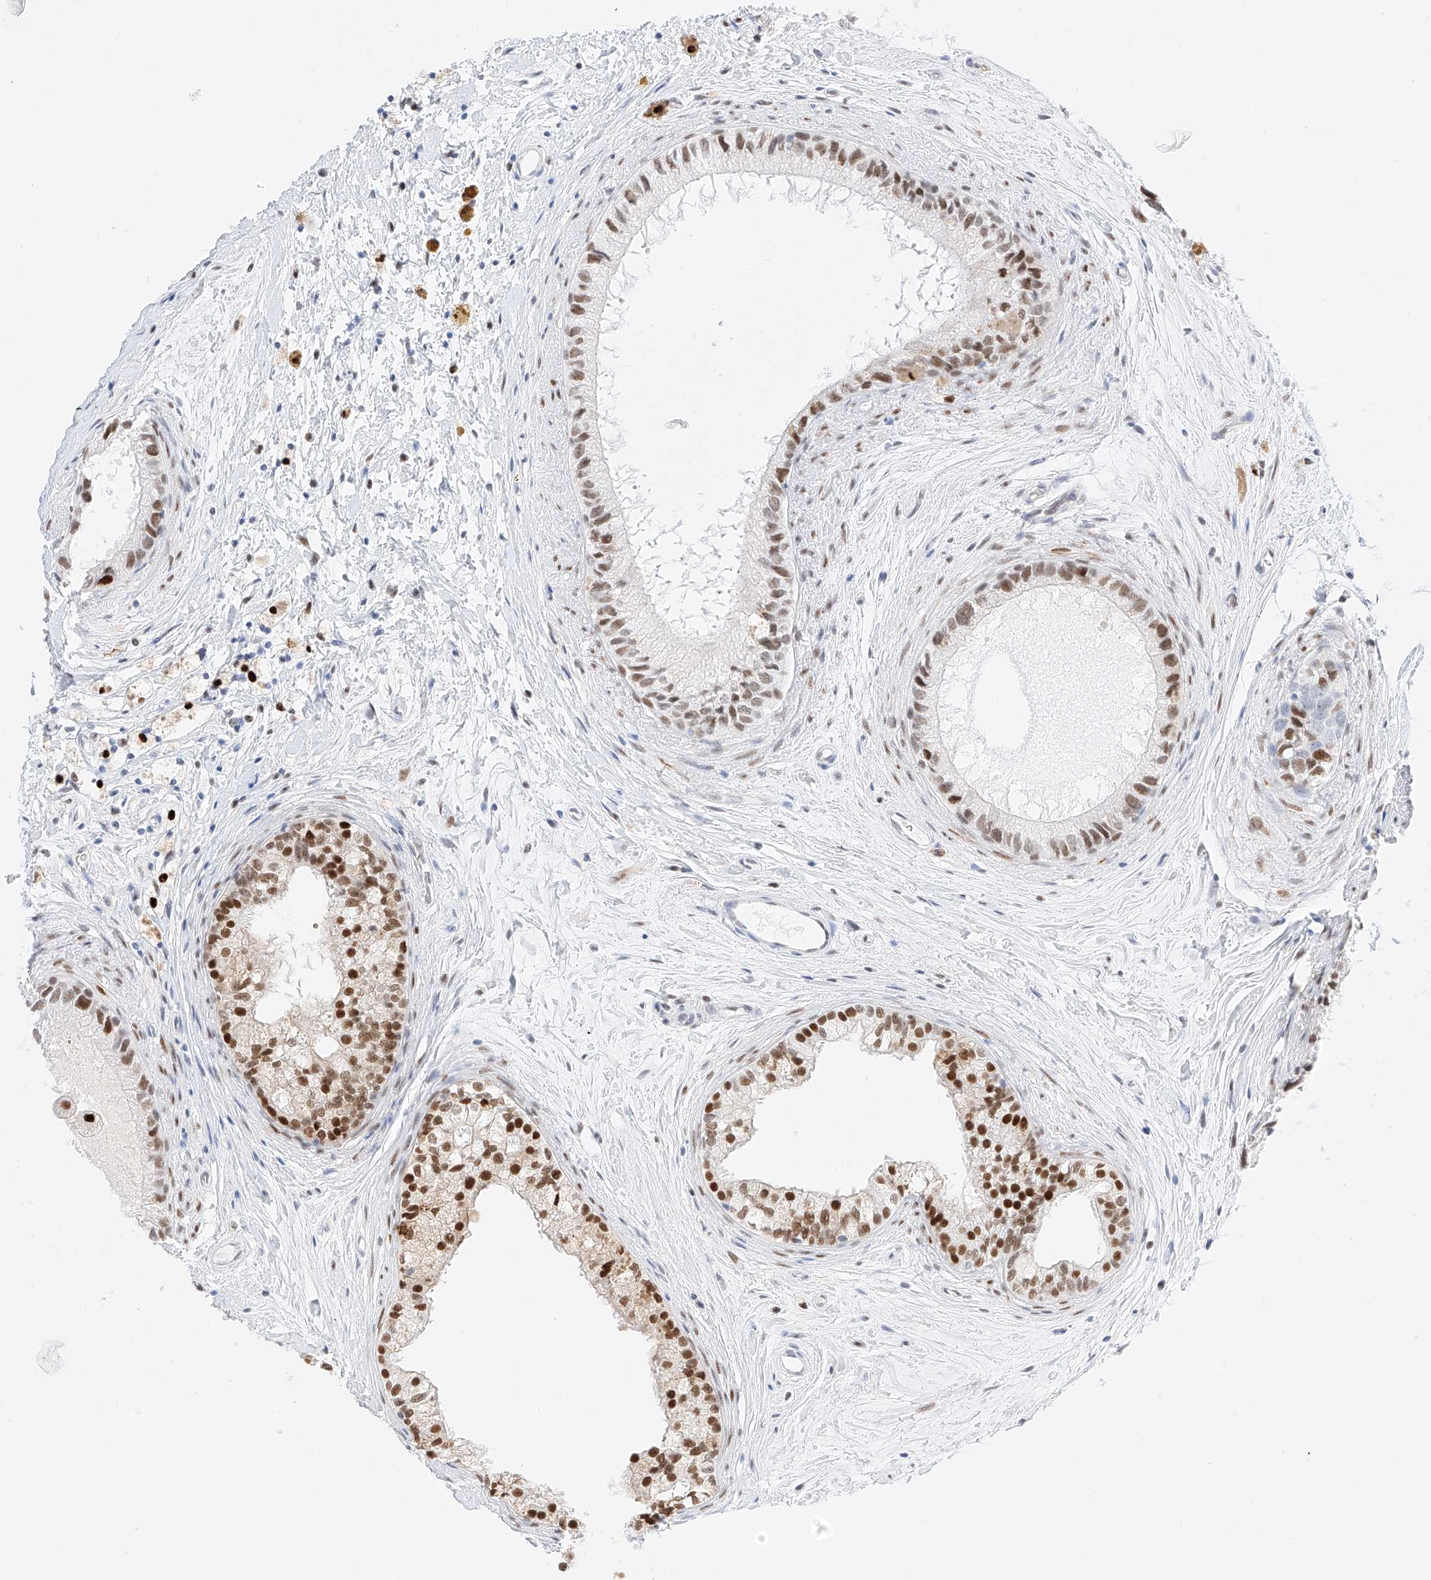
{"staining": {"intensity": "strong", "quantity": ">75%", "location": "nuclear"}, "tissue": "epididymis", "cell_type": "Glandular cells", "image_type": "normal", "snomed": [{"axis": "morphology", "description": "Normal tissue, NOS"}, {"axis": "topography", "description": "Epididymis"}], "caption": "Epididymis stained with DAB immunohistochemistry demonstrates high levels of strong nuclear staining in approximately >75% of glandular cells.", "gene": "APIP", "patient": {"sex": "male", "age": 80}}